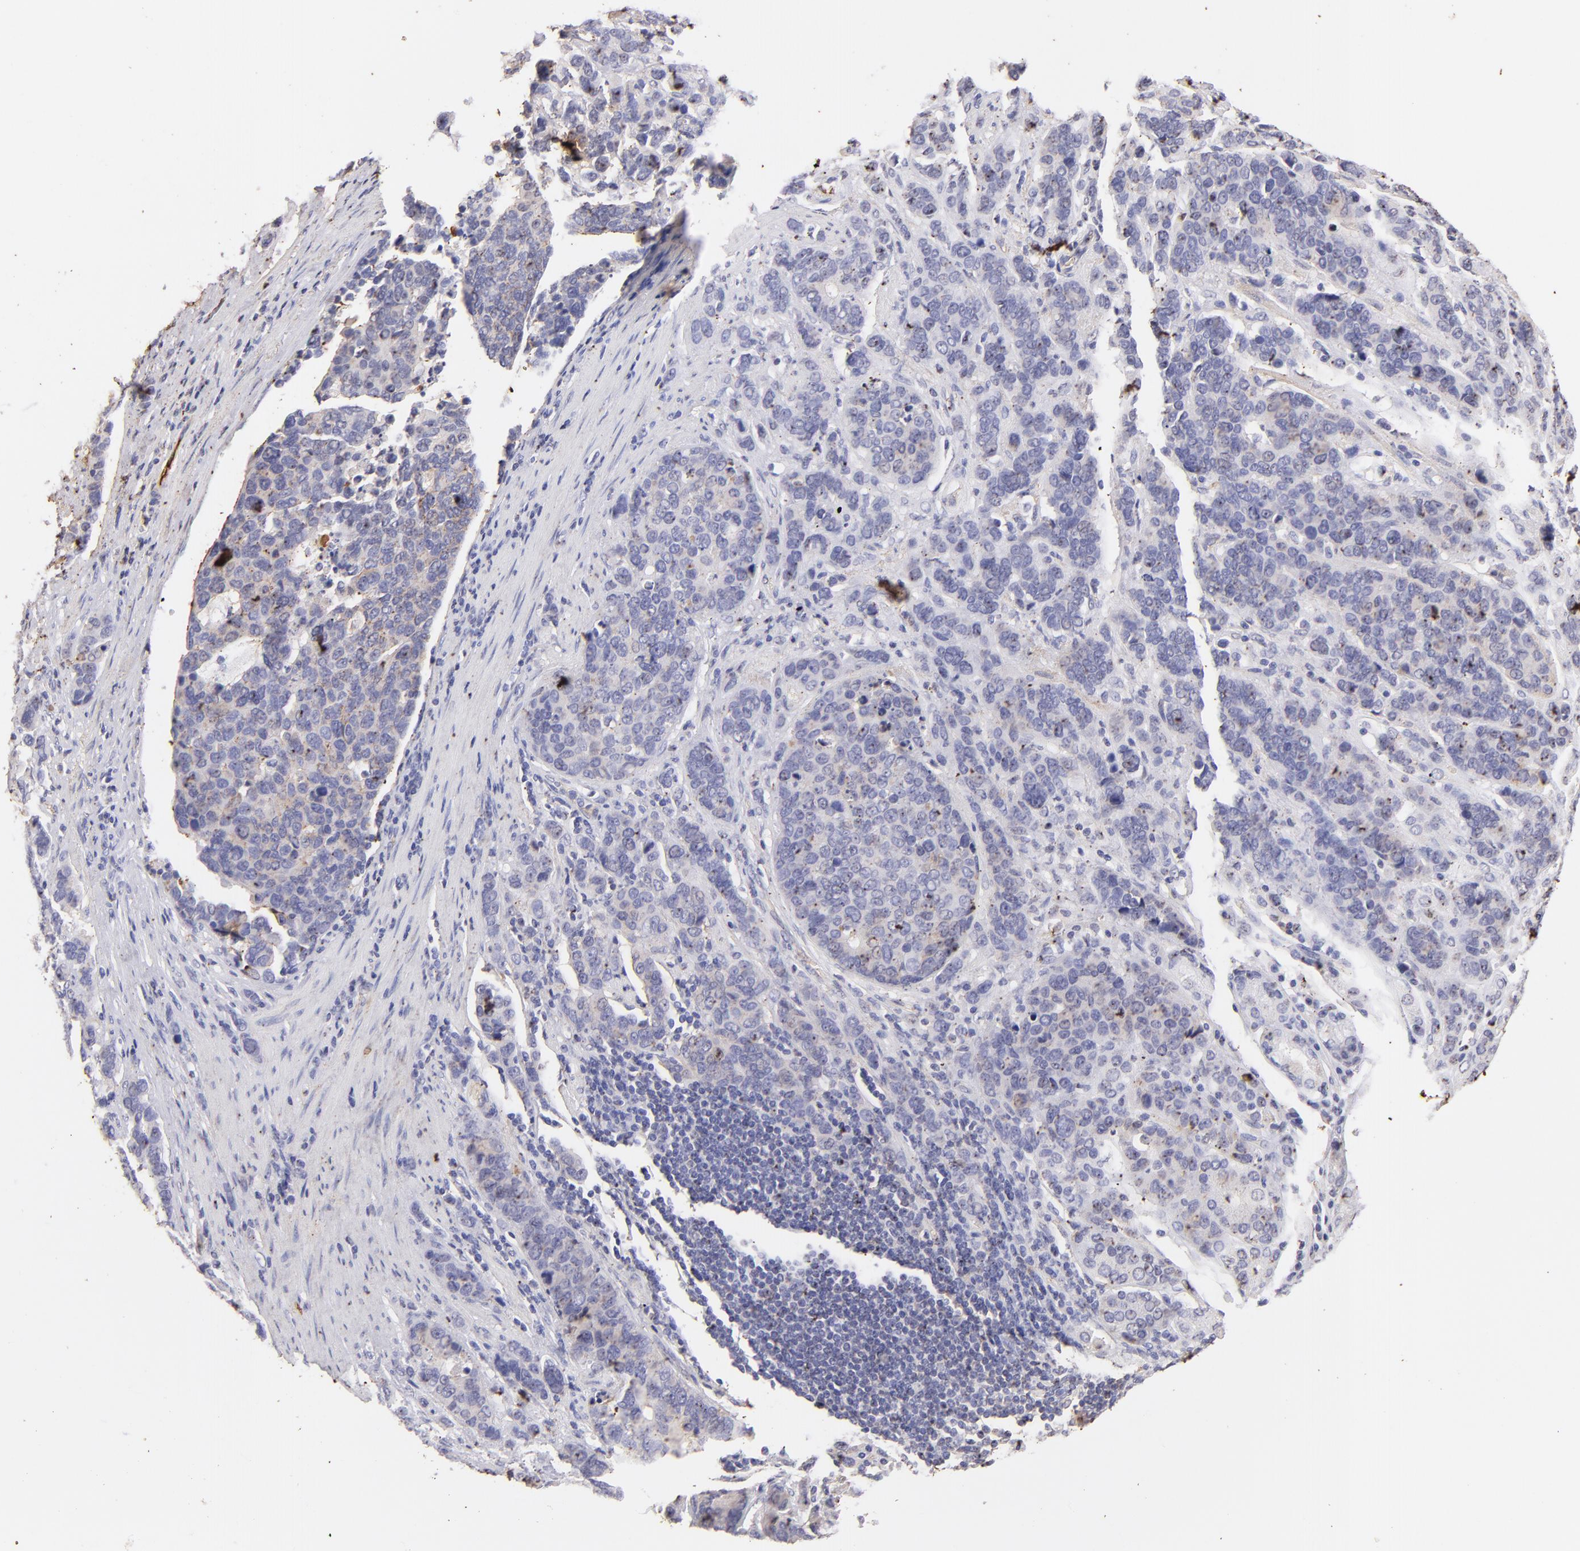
{"staining": {"intensity": "weak", "quantity": "<25%", "location": "cytoplasmic/membranous"}, "tissue": "stomach cancer", "cell_type": "Tumor cells", "image_type": "cancer", "snomed": [{"axis": "morphology", "description": "Adenocarcinoma, NOS"}, {"axis": "topography", "description": "Stomach, upper"}], "caption": "Tumor cells are negative for brown protein staining in stomach cancer (adenocarcinoma). The staining is performed using DAB brown chromogen with nuclei counter-stained in using hematoxylin.", "gene": "FGB", "patient": {"sex": "male", "age": 71}}